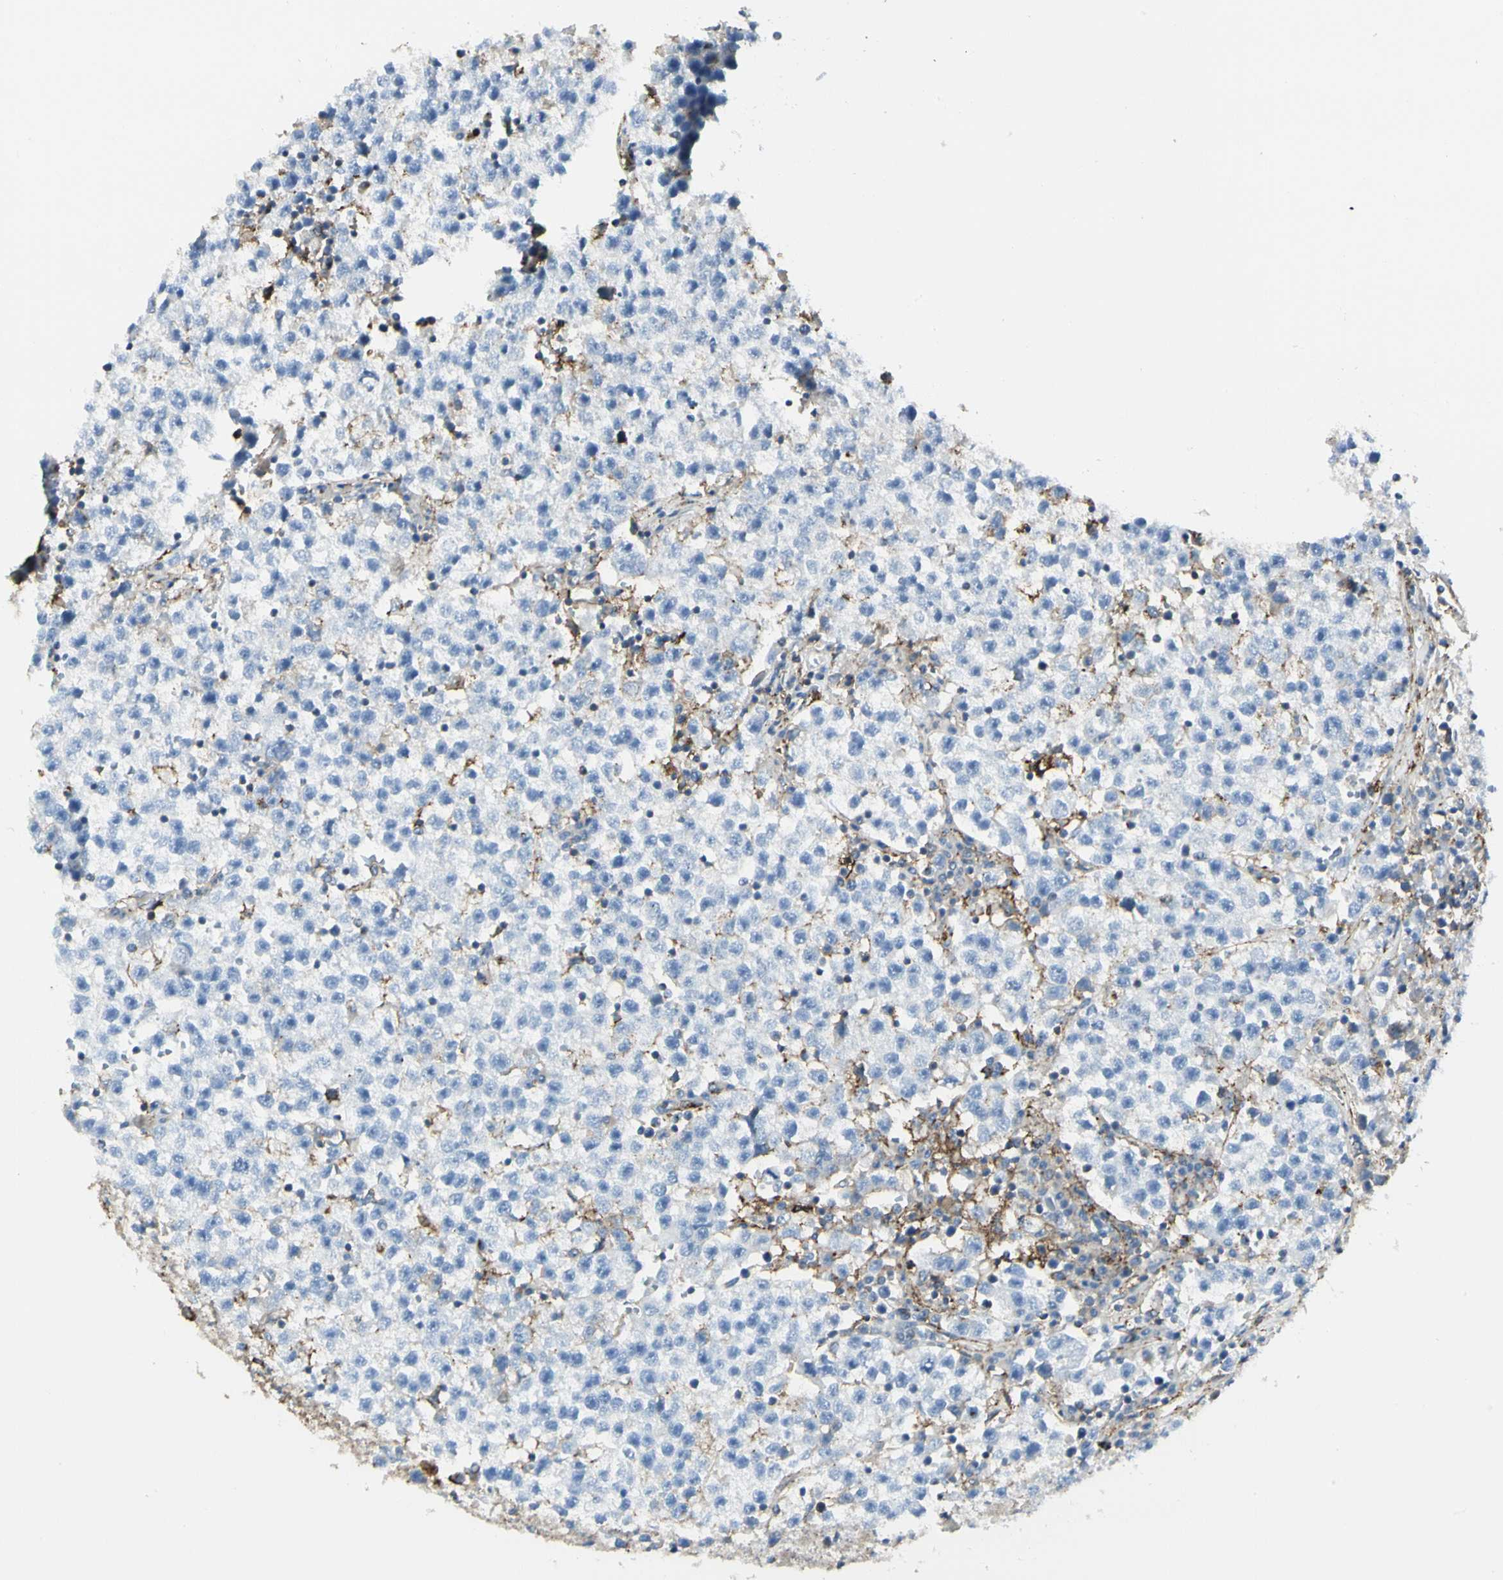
{"staining": {"intensity": "negative", "quantity": "none", "location": "none"}, "tissue": "testis cancer", "cell_type": "Tumor cells", "image_type": "cancer", "snomed": [{"axis": "morphology", "description": "Seminoma, NOS"}, {"axis": "topography", "description": "Testis"}], "caption": "Tumor cells show no significant protein expression in seminoma (testis).", "gene": "CLEC2B", "patient": {"sex": "male", "age": 22}}